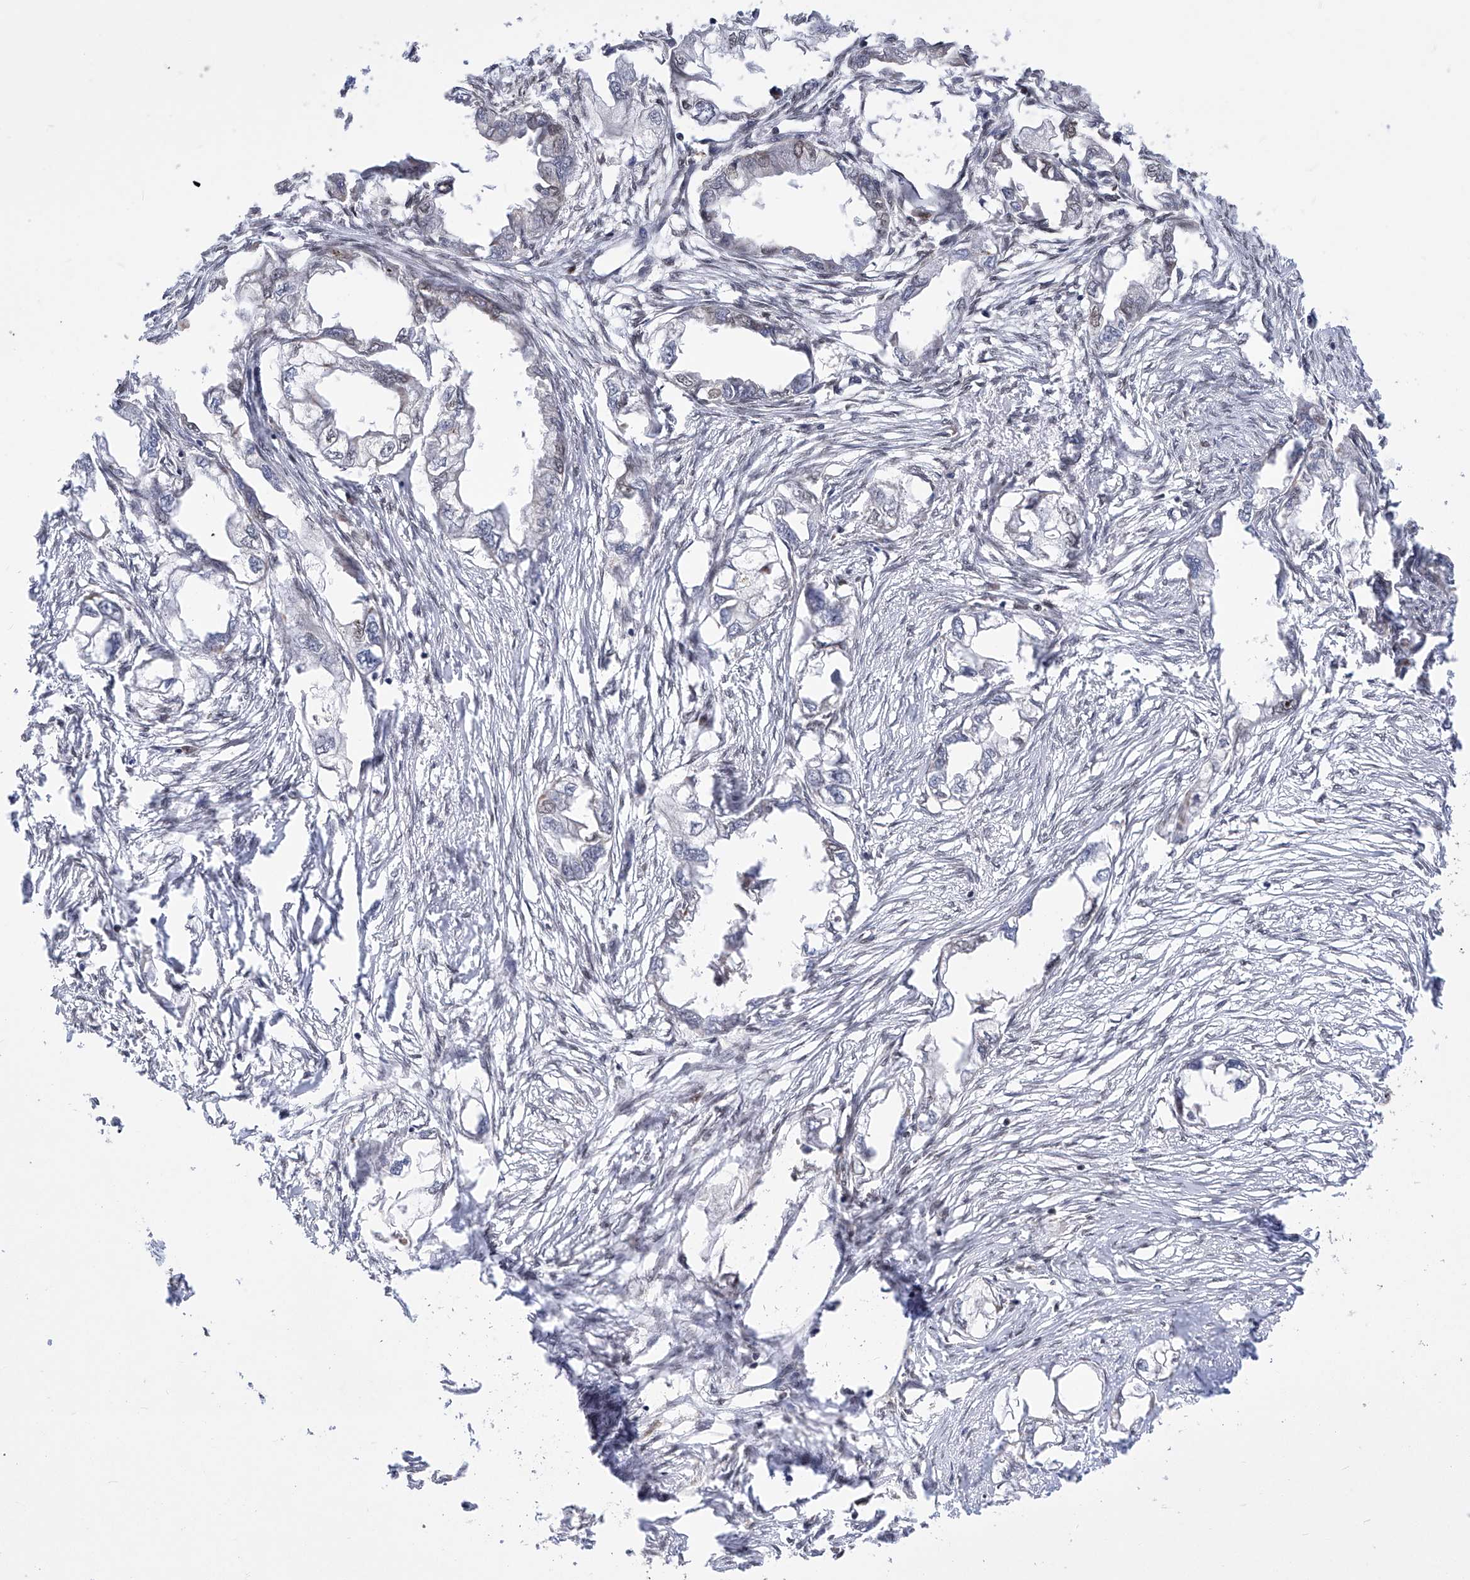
{"staining": {"intensity": "negative", "quantity": "none", "location": "none"}, "tissue": "endometrial cancer", "cell_type": "Tumor cells", "image_type": "cancer", "snomed": [{"axis": "morphology", "description": "Adenocarcinoma, NOS"}, {"axis": "morphology", "description": "Adenocarcinoma, metastatic, NOS"}, {"axis": "topography", "description": "Adipose tissue"}, {"axis": "topography", "description": "Endometrium"}], "caption": "Histopathology image shows no protein expression in tumor cells of endometrial metastatic adenocarcinoma tissue.", "gene": "CEP290", "patient": {"sex": "female", "age": 67}}